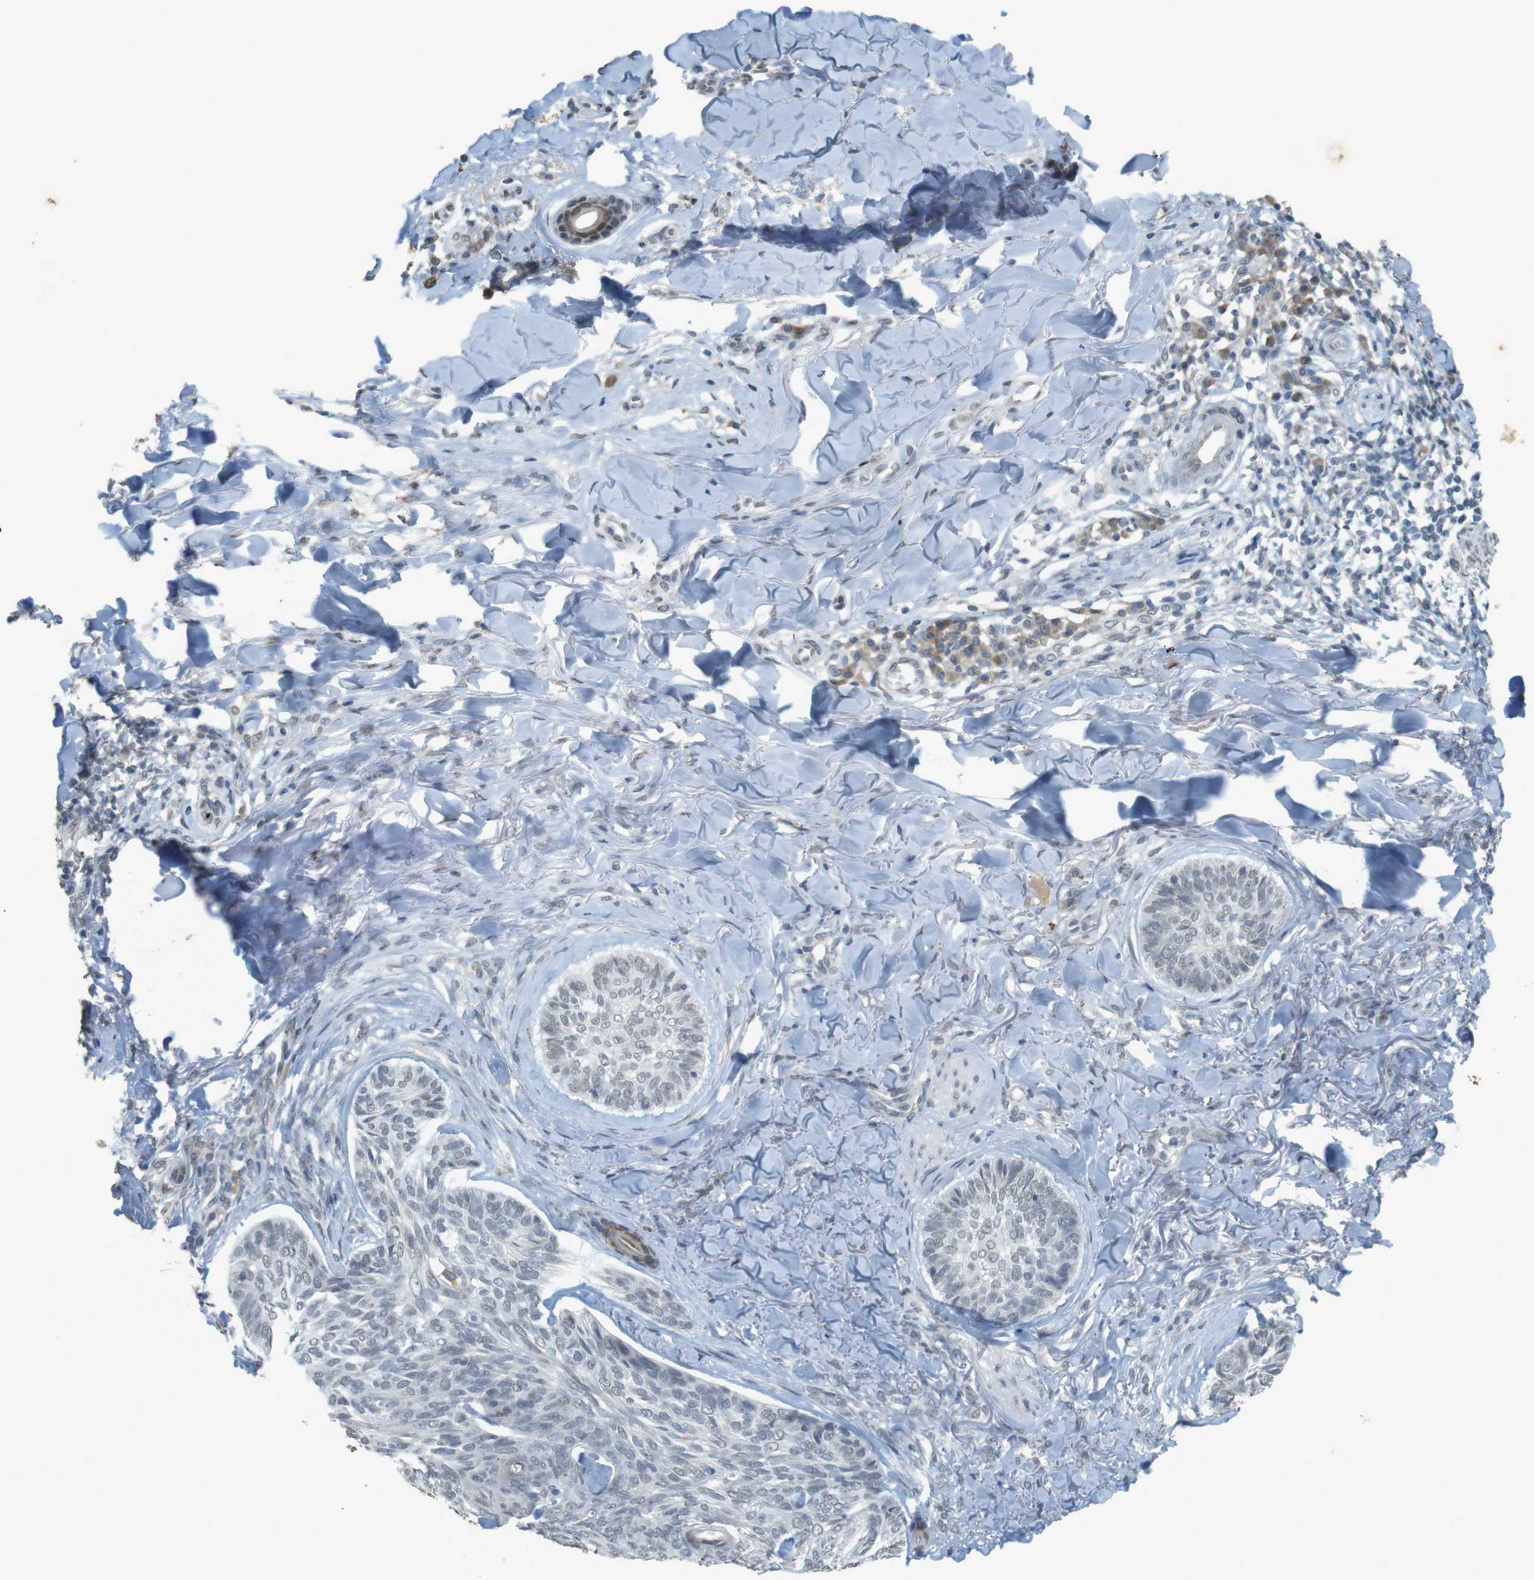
{"staining": {"intensity": "negative", "quantity": "none", "location": "none"}, "tissue": "skin cancer", "cell_type": "Tumor cells", "image_type": "cancer", "snomed": [{"axis": "morphology", "description": "Basal cell carcinoma"}, {"axis": "topography", "description": "Skin"}], "caption": "DAB immunohistochemical staining of skin cancer (basal cell carcinoma) shows no significant positivity in tumor cells.", "gene": "FZD10", "patient": {"sex": "male", "age": 43}}